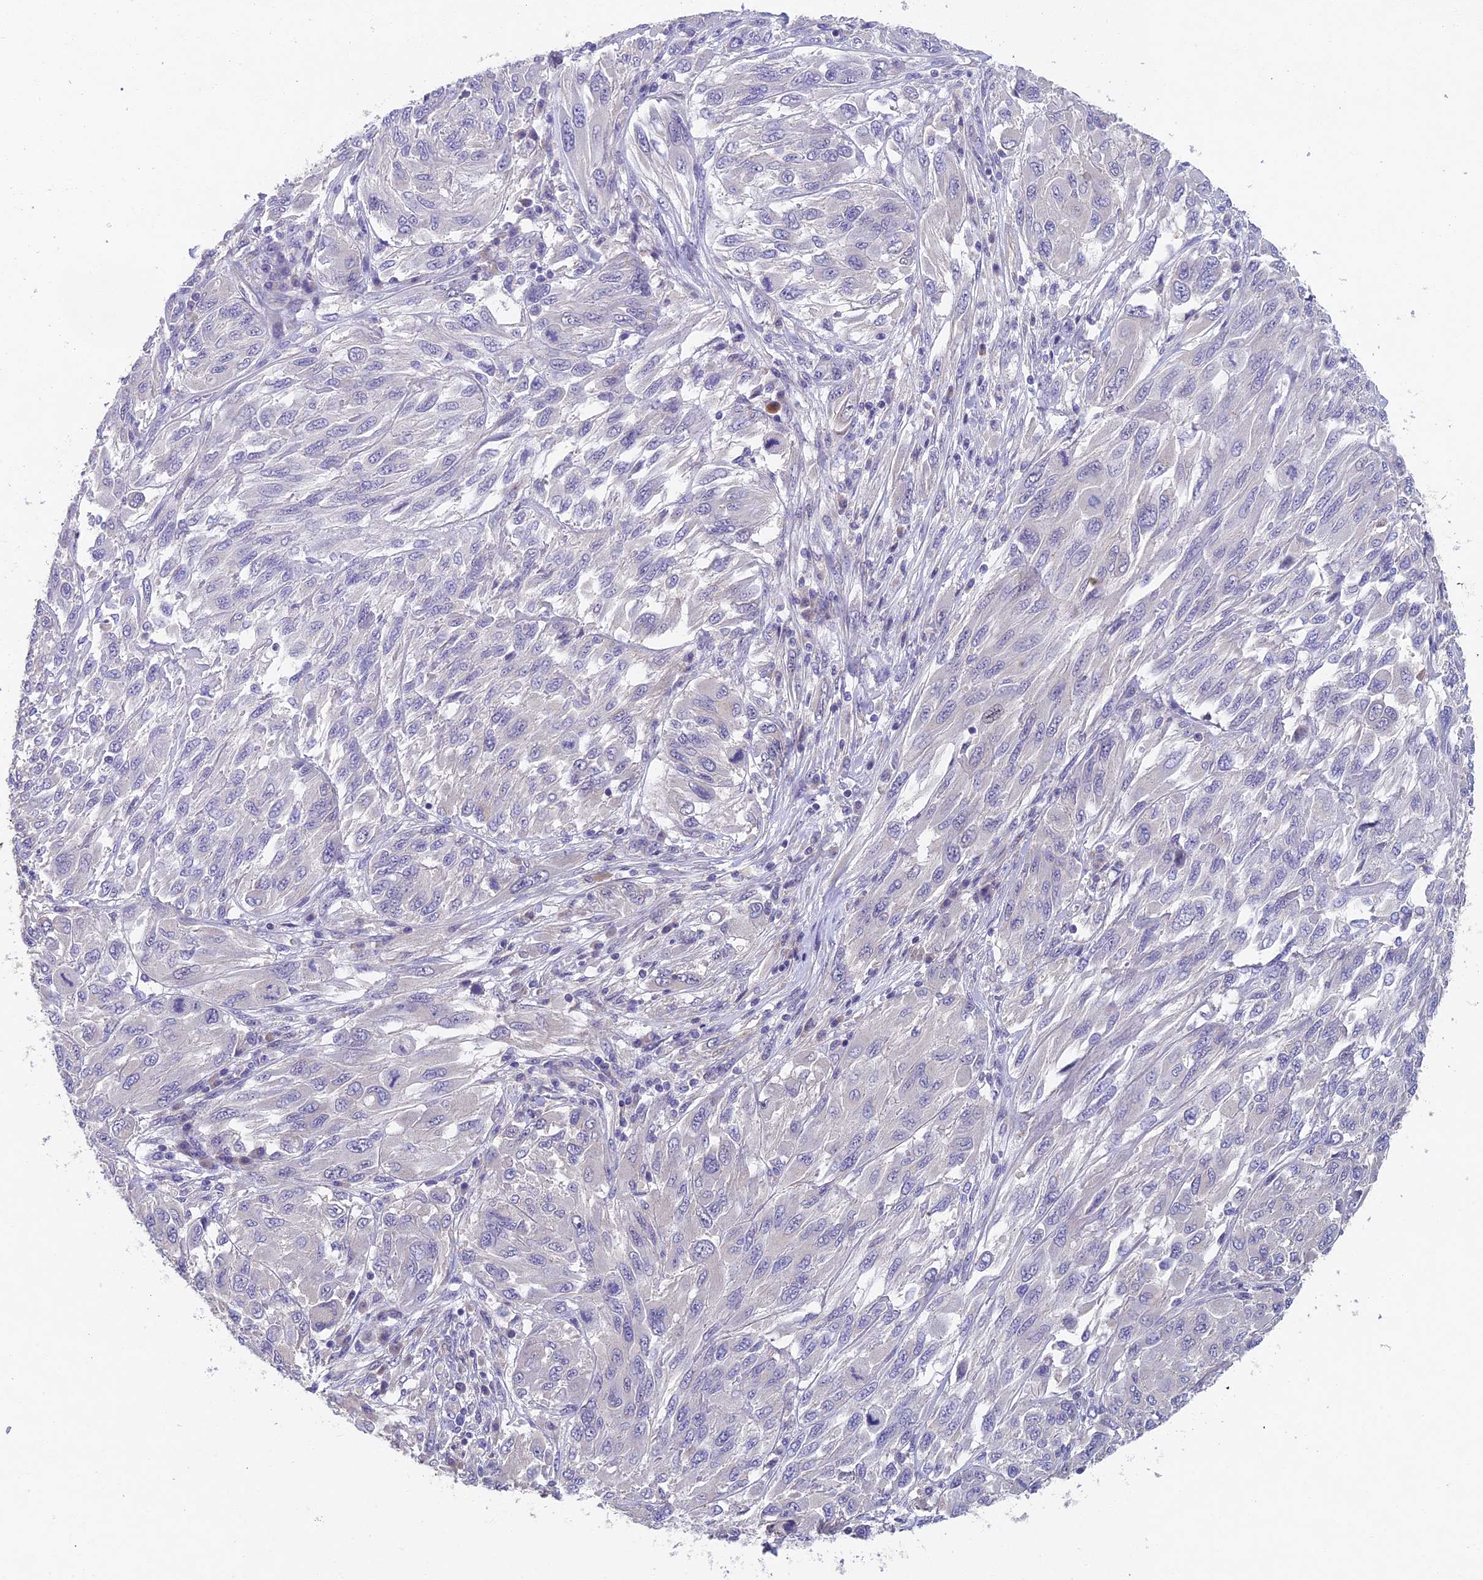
{"staining": {"intensity": "negative", "quantity": "none", "location": "none"}, "tissue": "melanoma", "cell_type": "Tumor cells", "image_type": "cancer", "snomed": [{"axis": "morphology", "description": "Malignant melanoma, NOS"}, {"axis": "topography", "description": "Skin"}], "caption": "Histopathology image shows no protein expression in tumor cells of malignant melanoma tissue. The staining is performed using DAB brown chromogen with nuclei counter-stained in using hematoxylin.", "gene": "NSMCE1", "patient": {"sex": "female", "age": 91}}